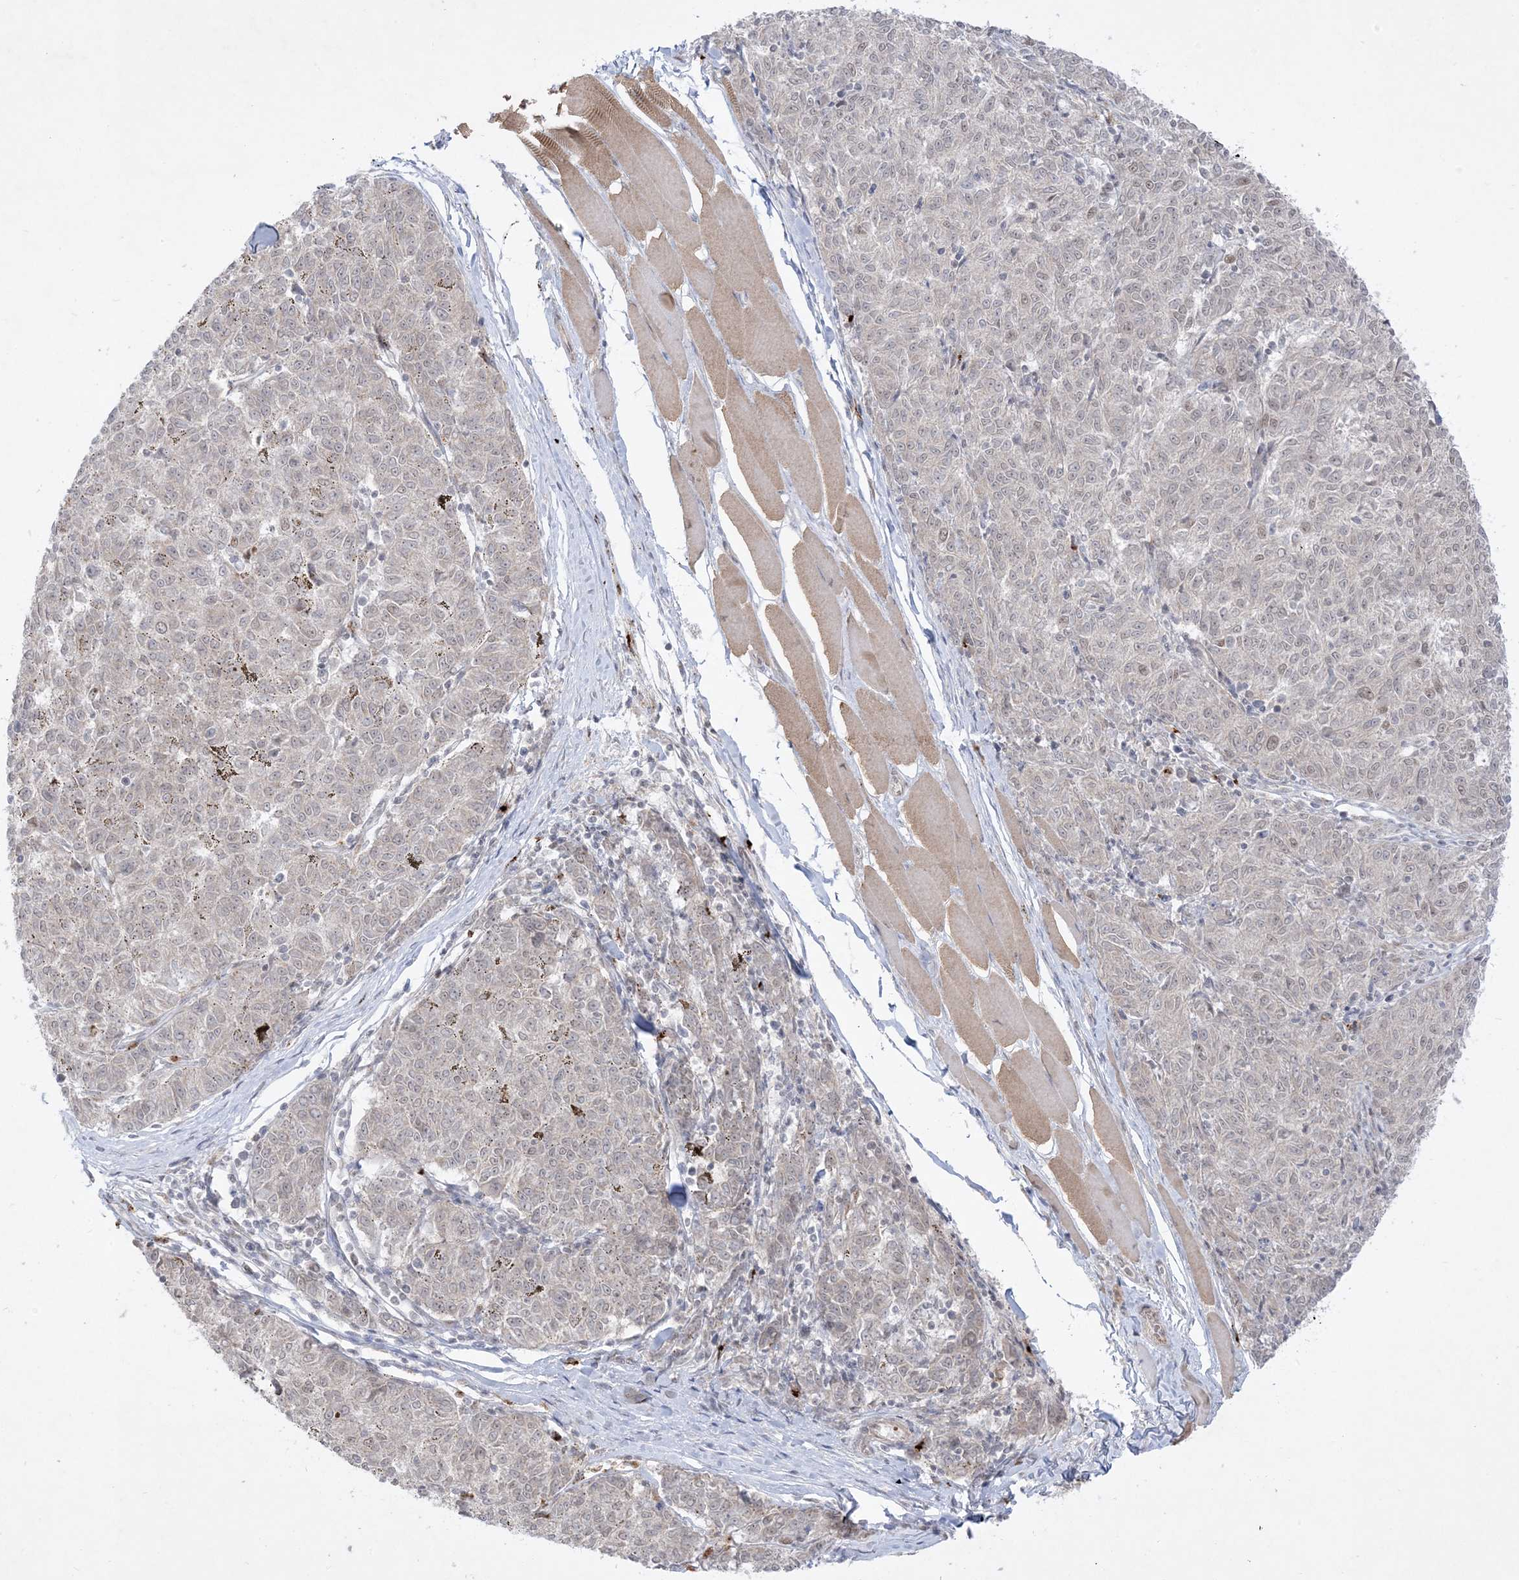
{"staining": {"intensity": "weak", "quantity": "<25%", "location": "nuclear"}, "tissue": "melanoma", "cell_type": "Tumor cells", "image_type": "cancer", "snomed": [{"axis": "morphology", "description": "Malignant melanoma, NOS"}, {"axis": "topography", "description": "Skin"}], "caption": "Tumor cells show no significant positivity in melanoma.", "gene": "PTK6", "patient": {"sex": "female", "age": 72}}